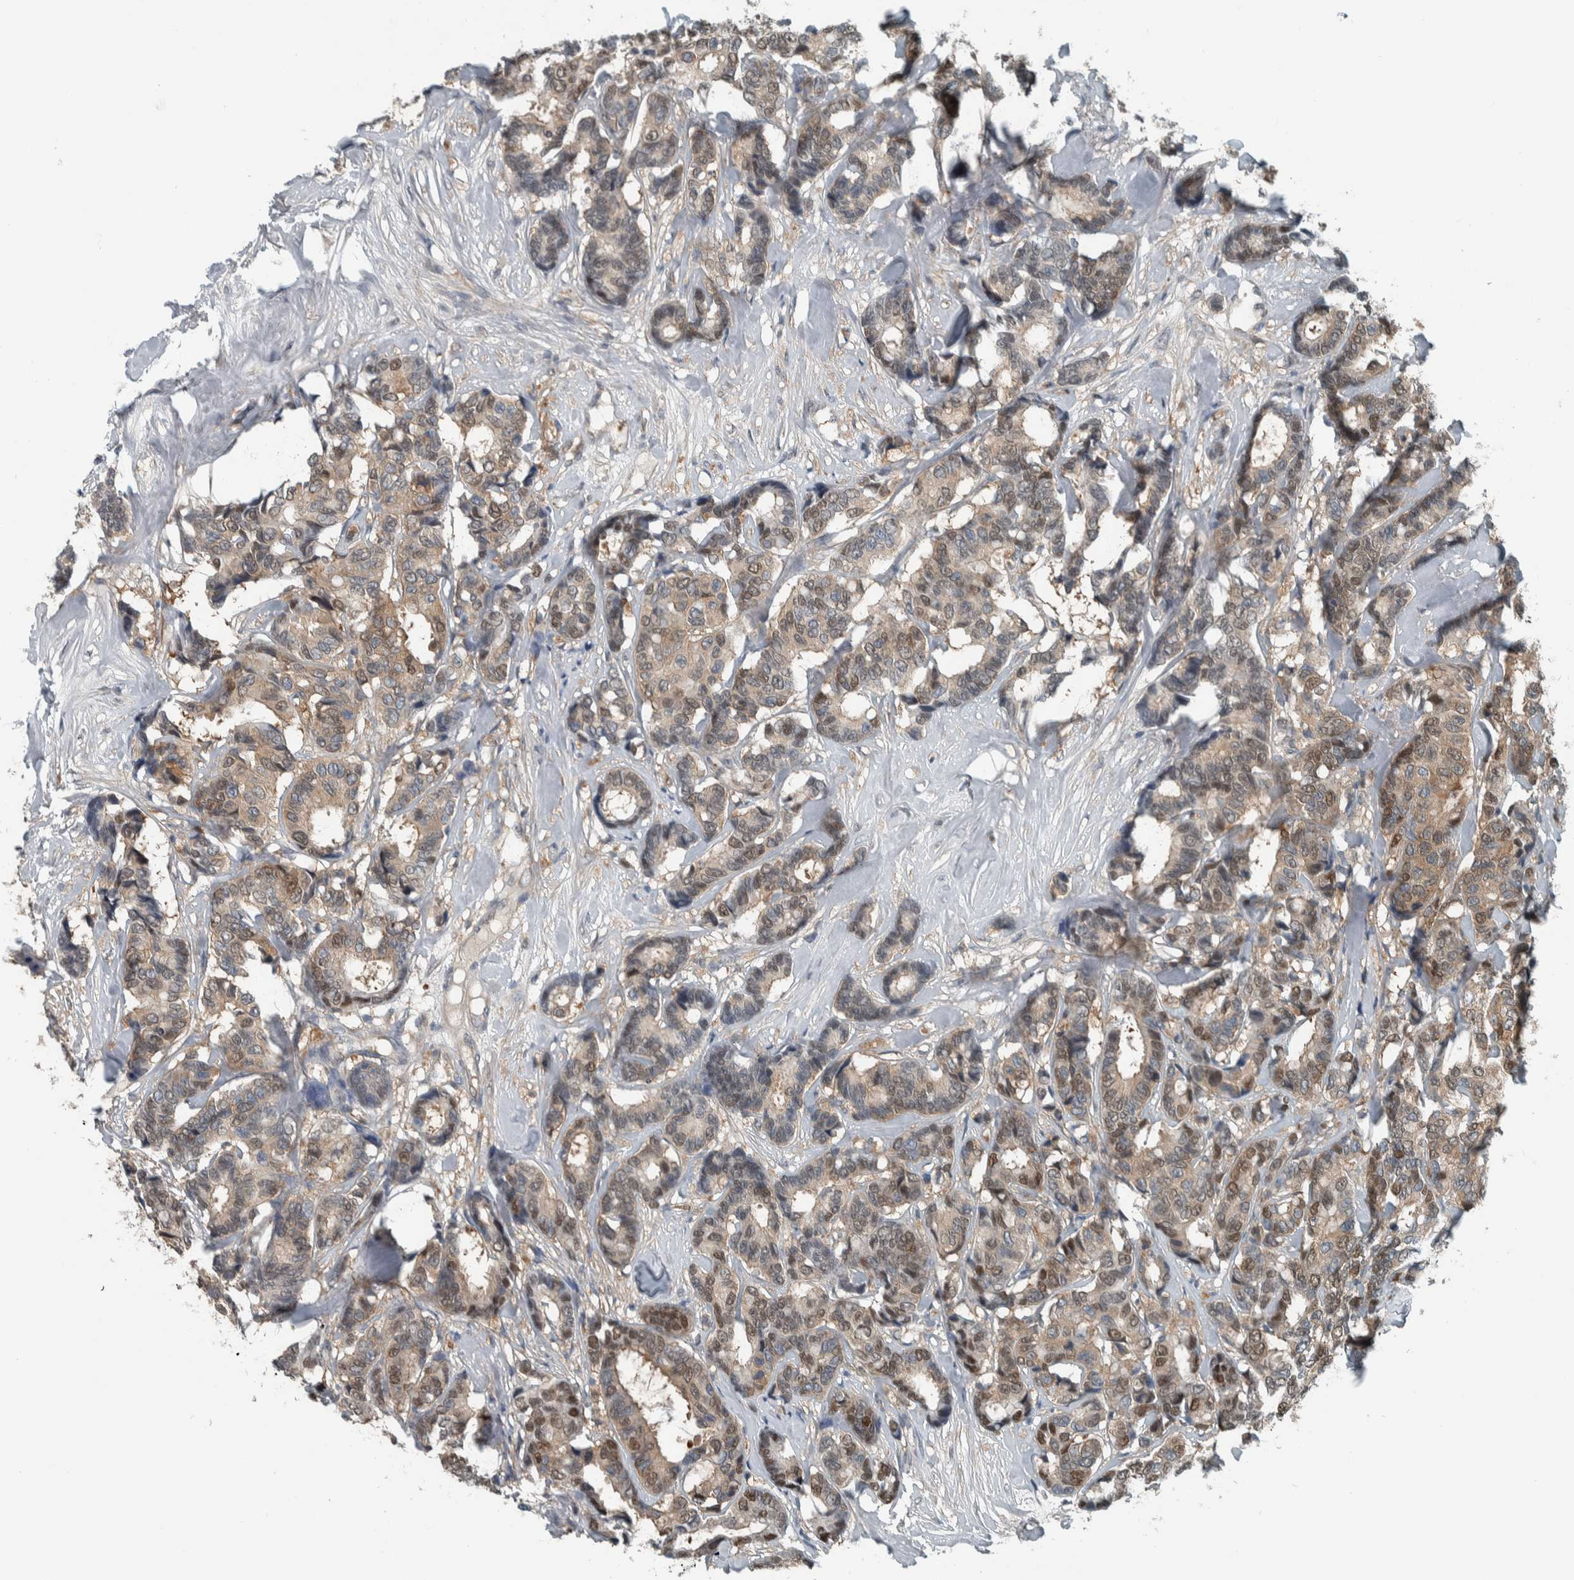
{"staining": {"intensity": "weak", "quantity": ">75%", "location": "cytoplasmic/membranous,nuclear"}, "tissue": "breast cancer", "cell_type": "Tumor cells", "image_type": "cancer", "snomed": [{"axis": "morphology", "description": "Duct carcinoma"}, {"axis": "topography", "description": "Breast"}], "caption": "A brown stain shows weak cytoplasmic/membranous and nuclear staining of a protein in human breast cancer tumor cells. The protein is stained brown, and the nuclei are stained in blue (DAB IHC with brightfield microscopy, high magnification).", "gene": "ALAD", "patient": {"sex": "female", "age": 87}}